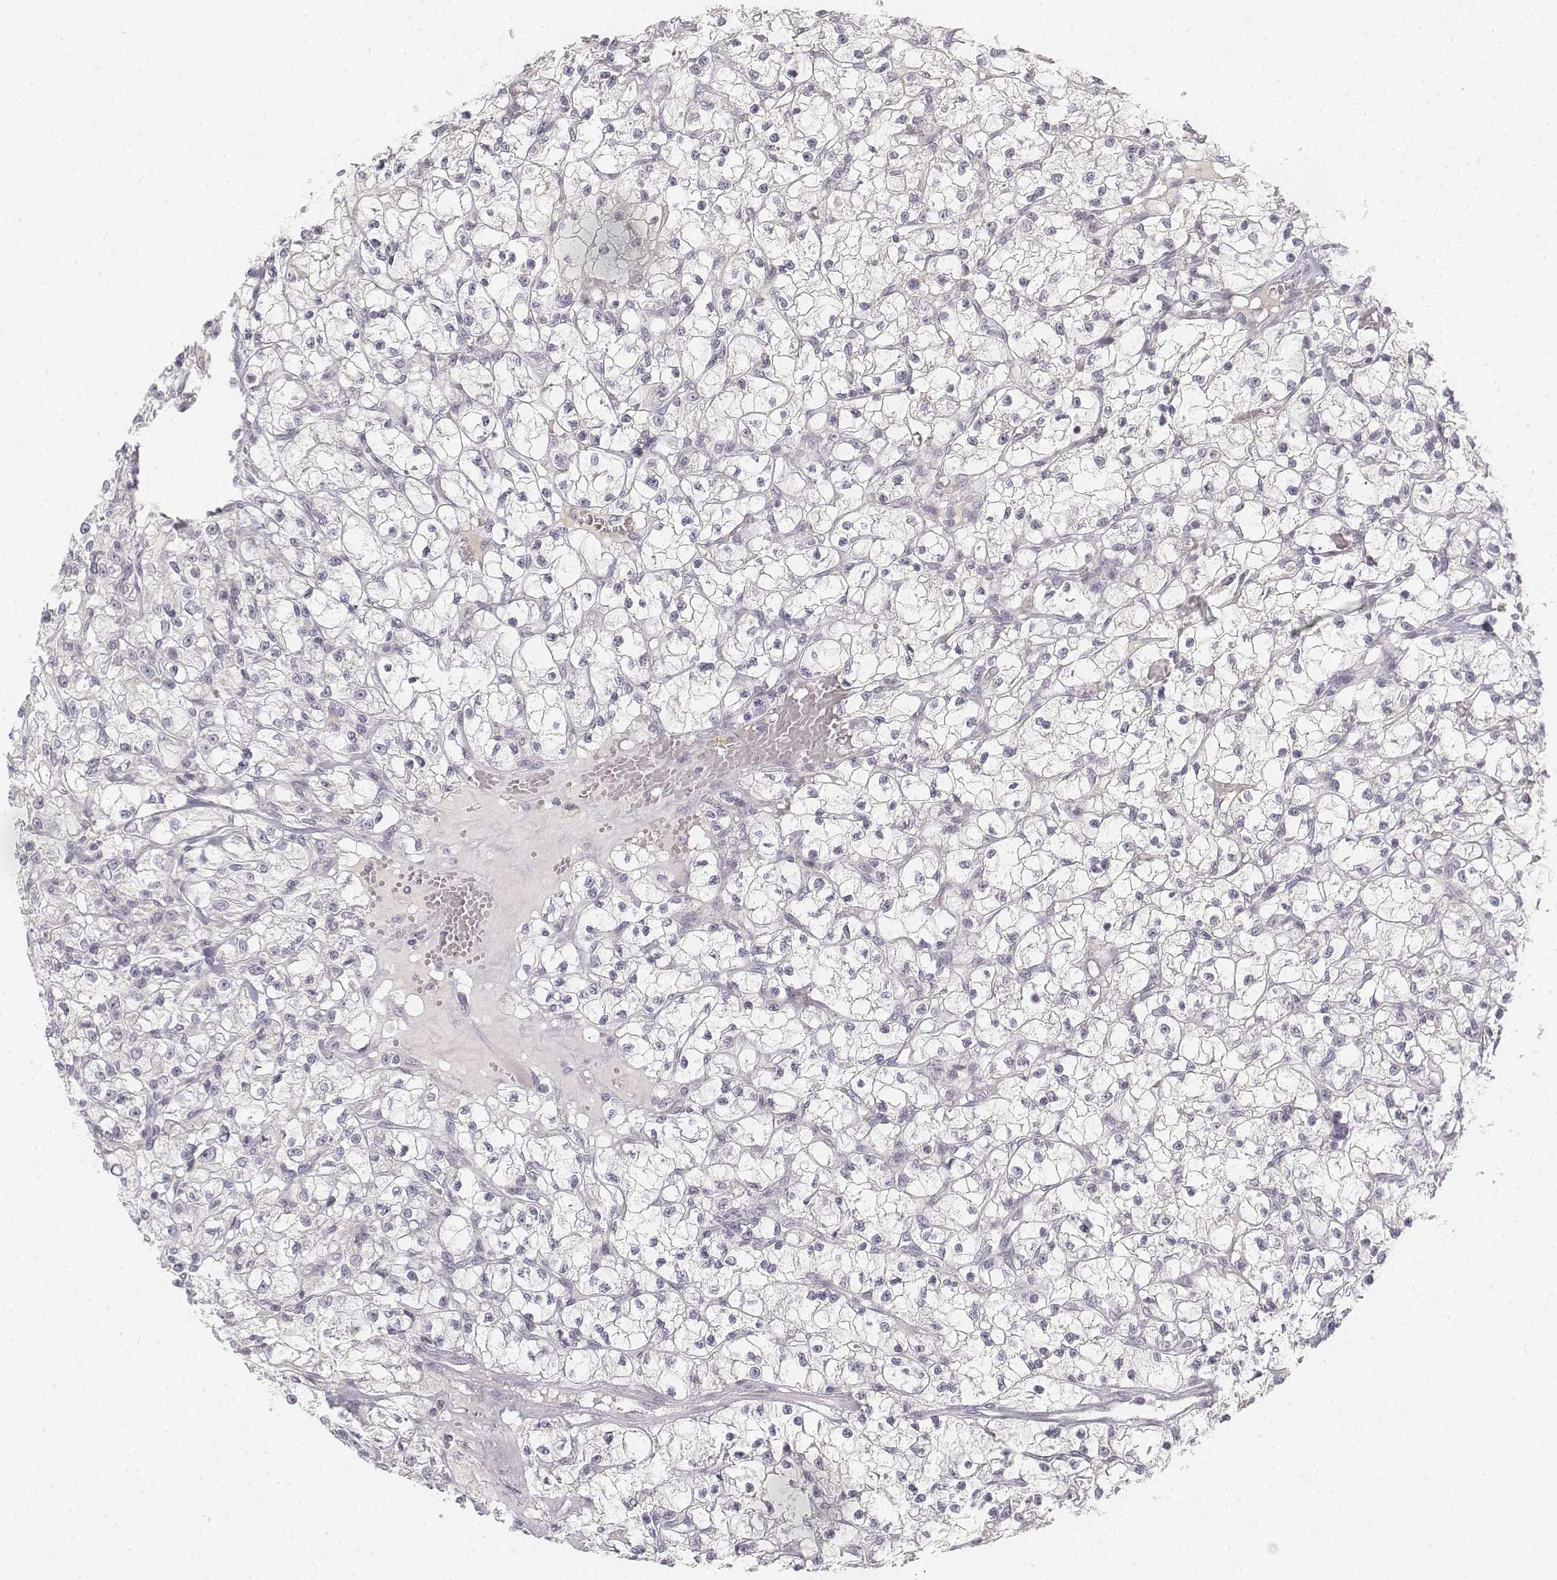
{"staining": {"intensity": "negative", "quantity": "none", "location": "none"}, "tissue": "renal cancer", "cell_type": "Tumor cells", "image_type": "cancer", "snomed": [{"axis": "morphology", "description": "Adenocarcinoma, NOS"}, {"axis": "topography", "description": "Kidney"}], "caption": "Tumor cells show no significant protein positivity in adenocarcinoma (renal).", "gene": "DSG4", "patient": {"sex": "female", "age": 59}}